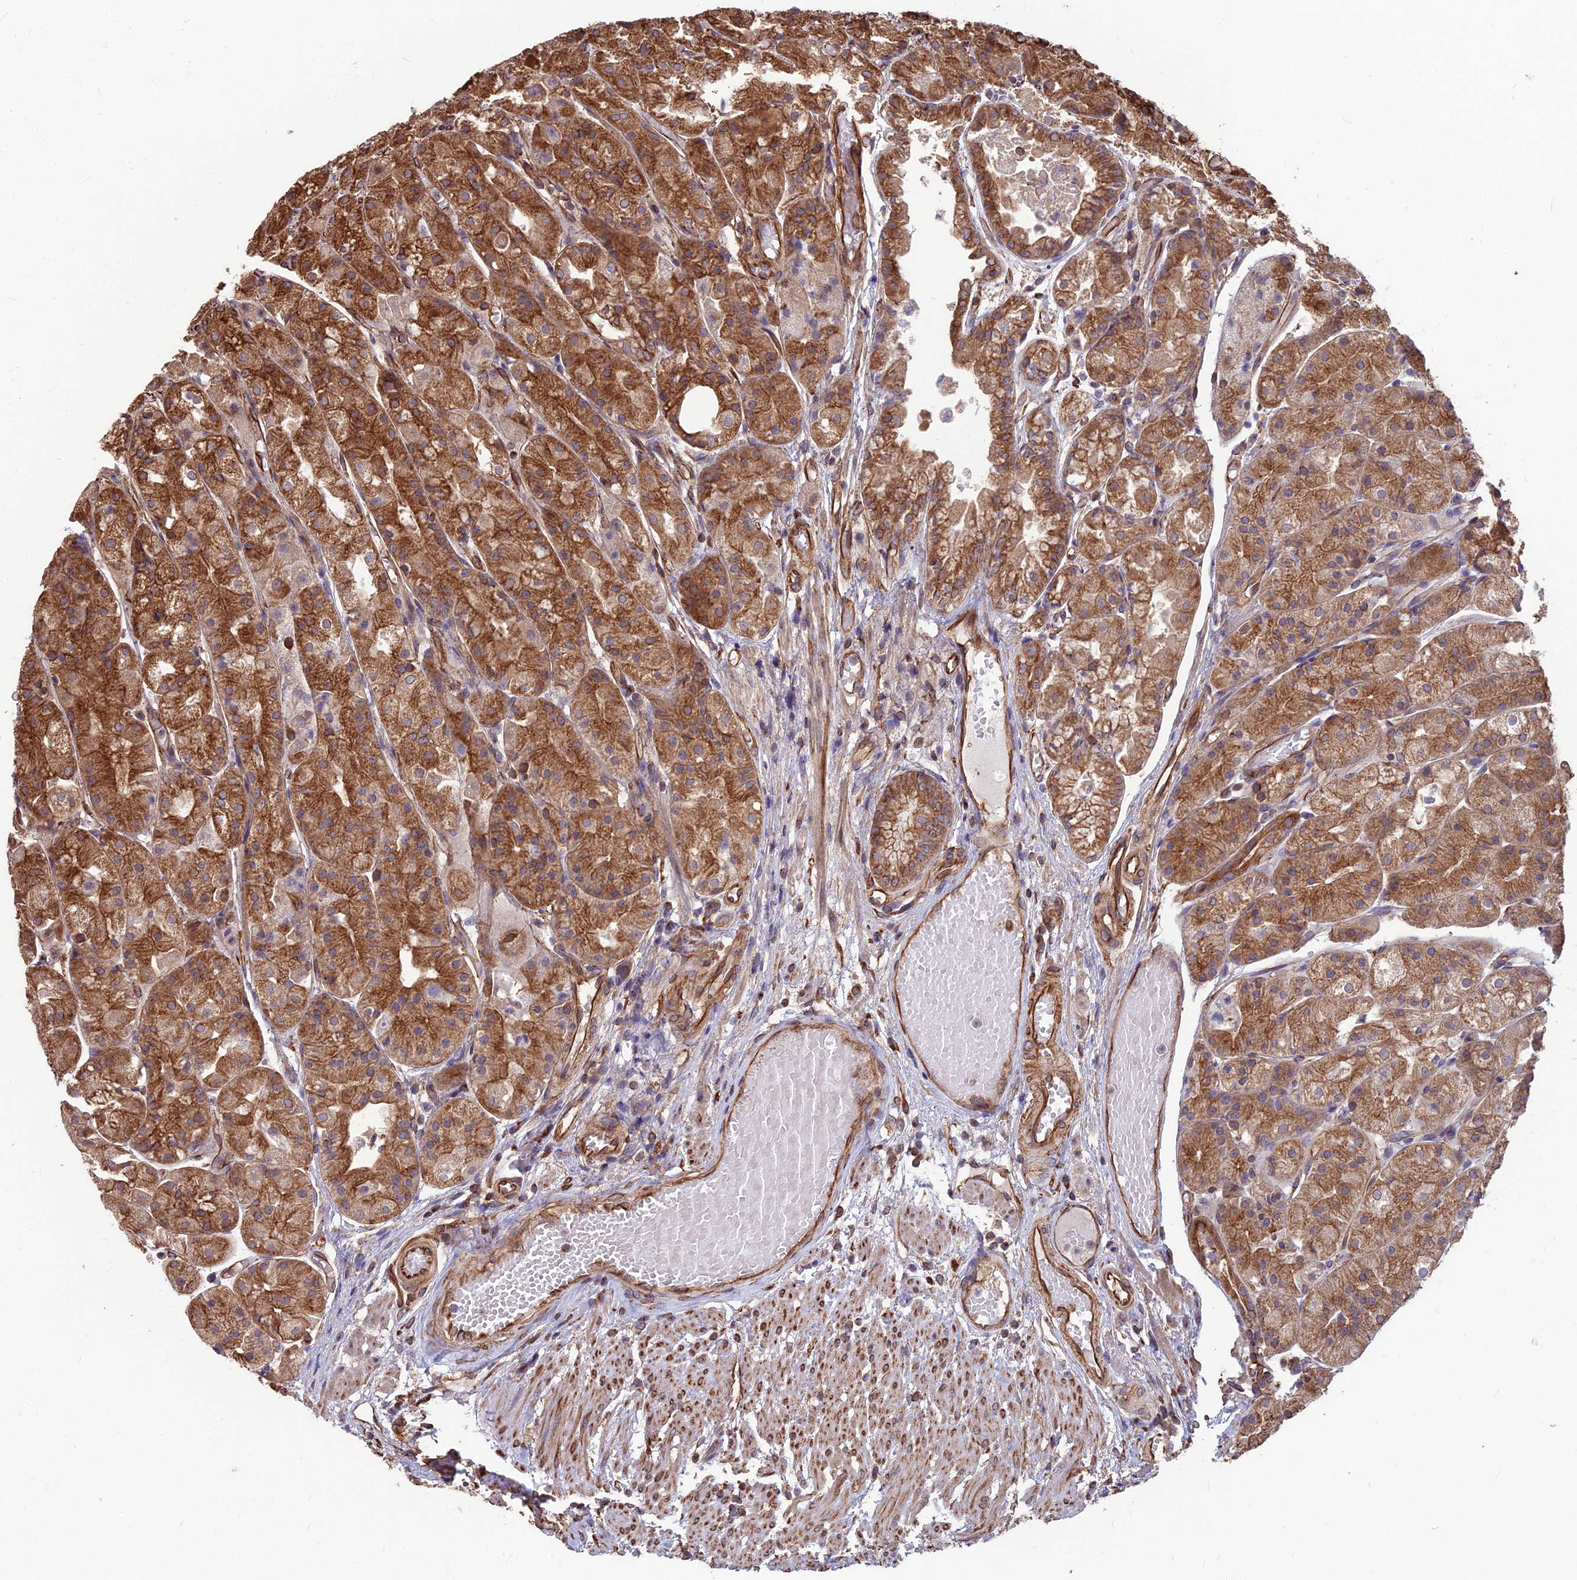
{"staining": {"intensity": "strong", "quantity": "25%-75%", "location": "cytoplasmic/membranous"}, "tissue": "stomach", "cell_type": "Glandular cells", "image_type": "normal", "snomed": [{"axis": "morphology", "description": "Normal tissue, NOS"}, {"axis": "topography", "description": "Stomach, upper"}], "caption": "Protein staining of benign stomach displays strong cytoplasmic/membranous expression in about 25%-75% of glandular cells. The protein of interest is shown in brown color, while the nuclei are stained blue.", "gene": "LSM6", "patient": {"sex": "male", "age": 72}}